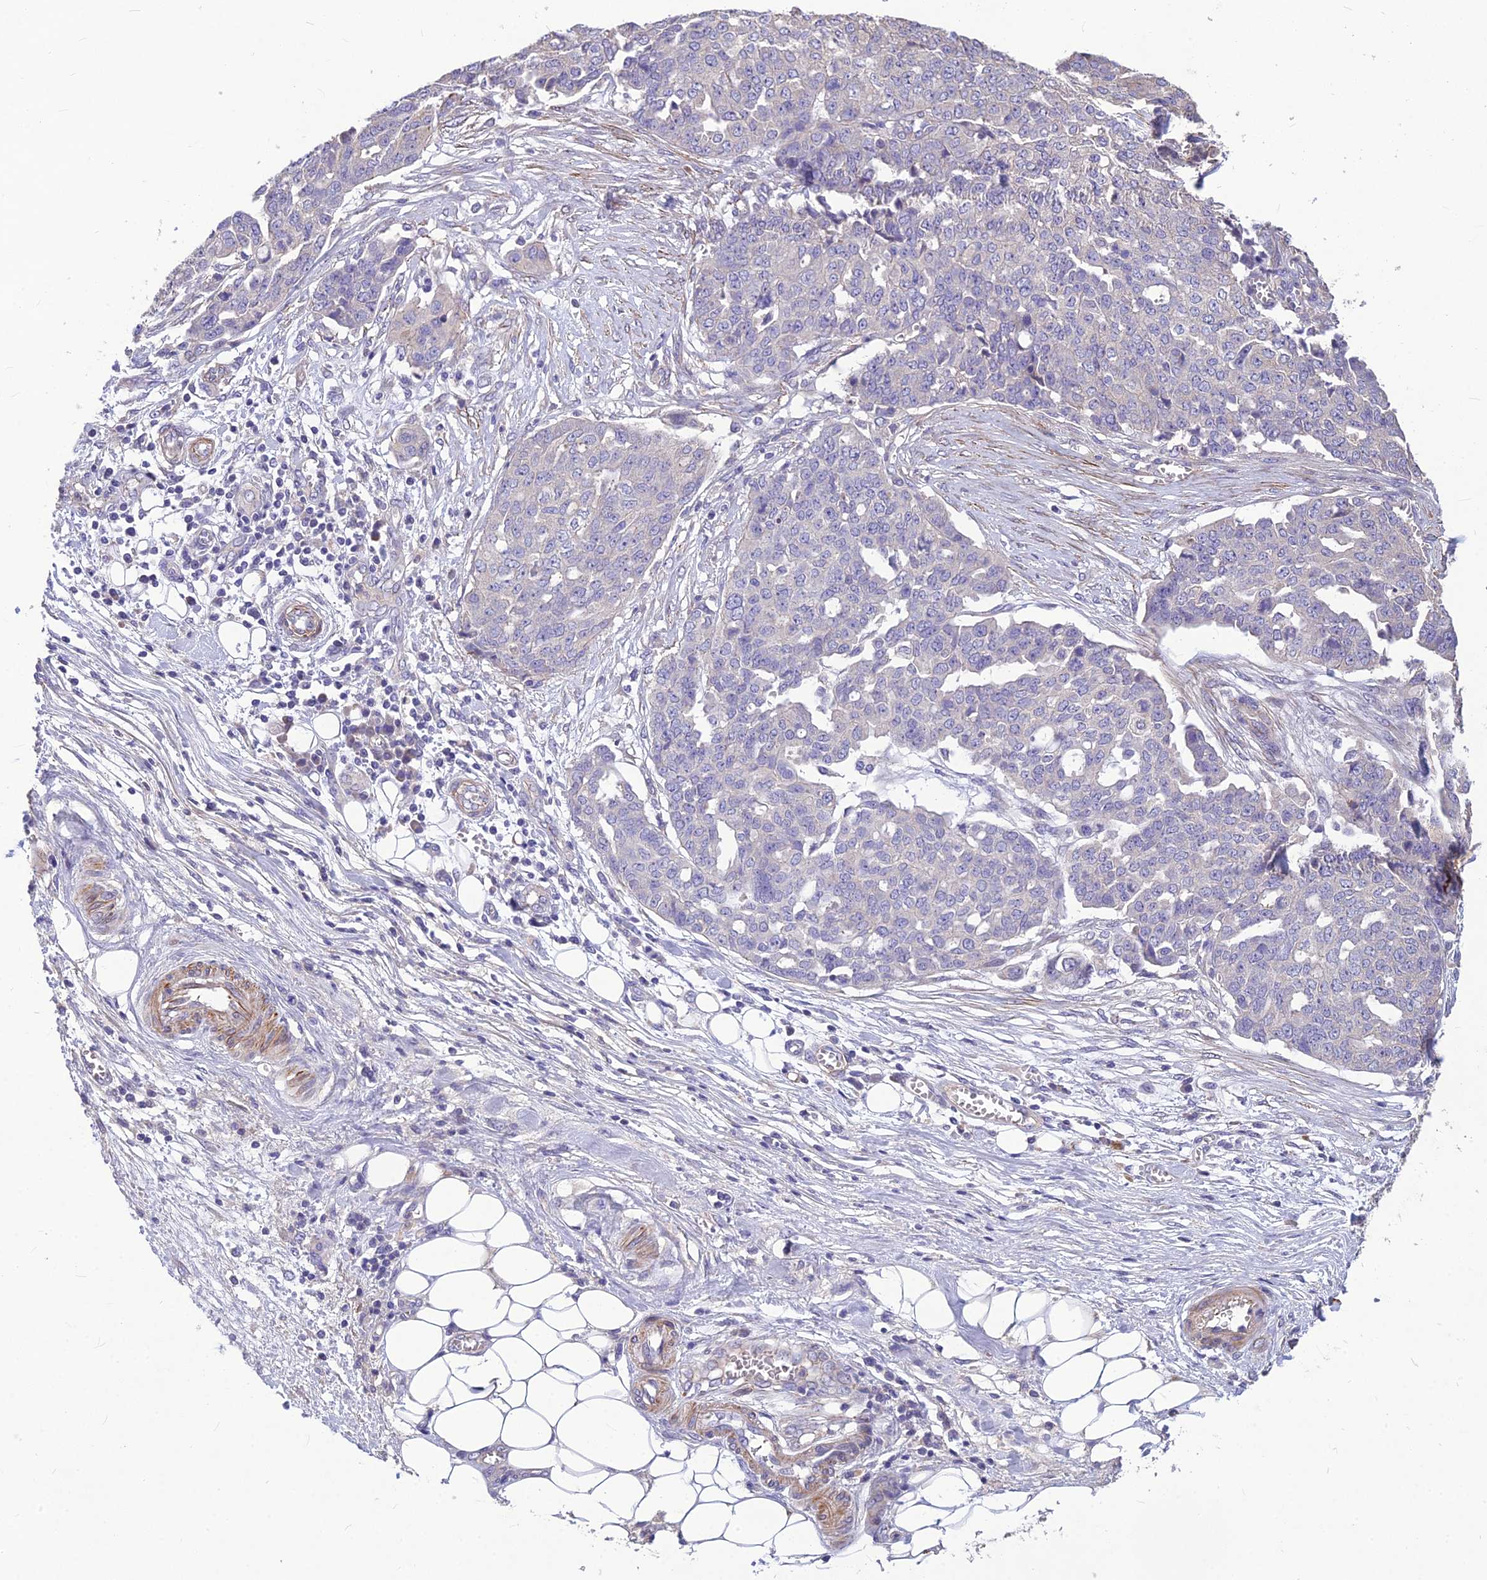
{"staining": {"intensity": "negative", "quantity": "none", "location": "none"}, "tissue": "ovarian cancer", "cell_type": "Tumor cells", "image_type": "cancer", "snomed": [{"axis": "morphology", "description": "Cystadenocarcinoma, serous, NOS"}, {"axis": "topography", "description": "Soft tissue"}, {"axis": "topography", "description": "Ovary"}], "caption": "Human ovarian cancer stained for a protein using IHC displays no expression in tumor cells.", "gene": "CLUH", "patient": {"sex": "female", "age": 57}}